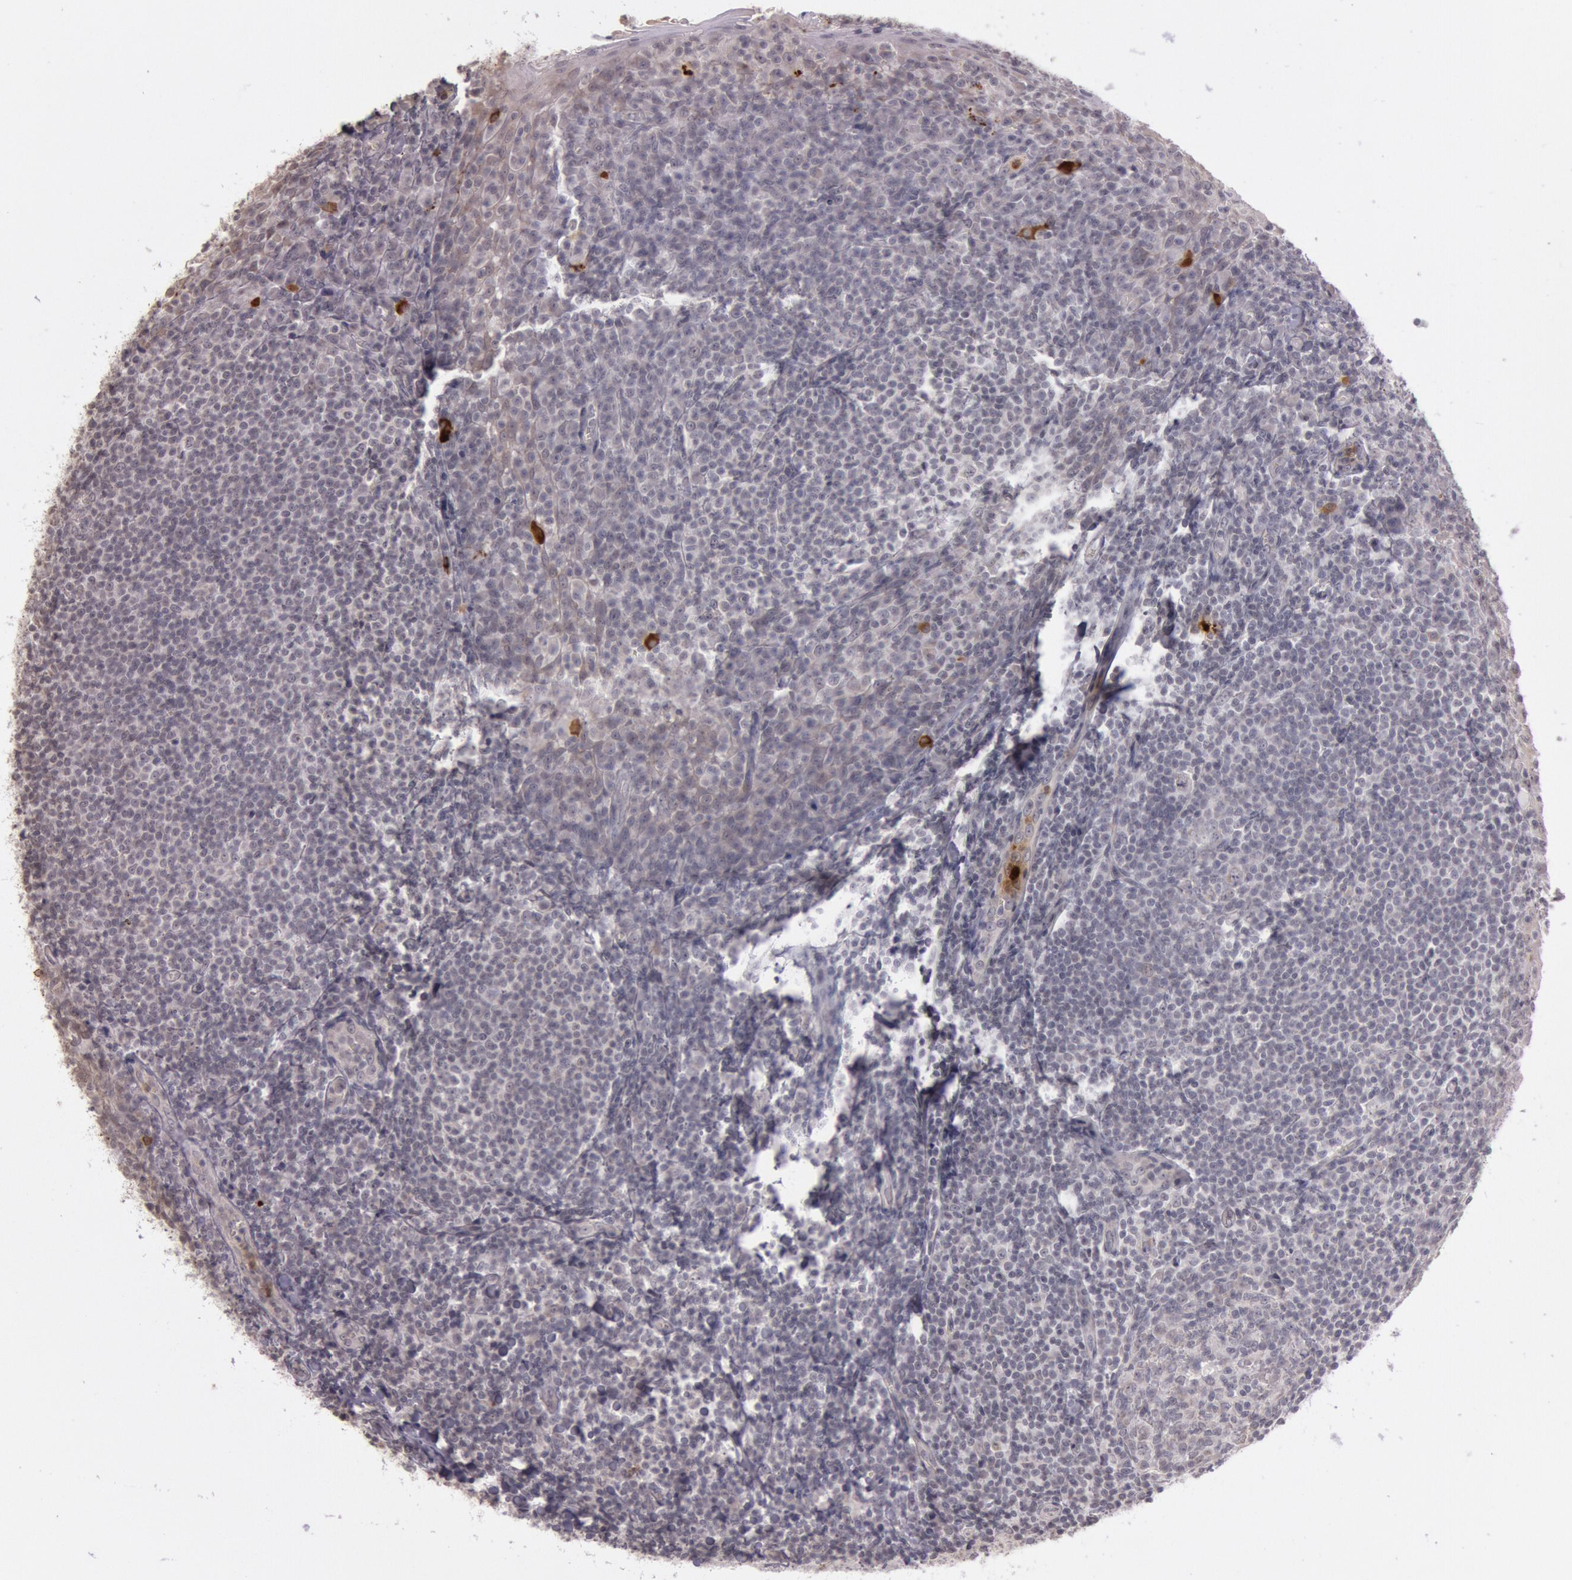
{"staining": {"intensity": "negative", "quantity": "none", "location": "none"}, "tissue": "tonsil", "cell_type": "Germinal center cells", "image_type": "normal", "snomed": [{"axis": "morphology", "description": "Normal tissue, NOS"}, {"axis": "topography", "description": "Tonsil"}], "caption": "Image shows no protein positivity in germinal center cells of unremarkable tonsil. The staining is performed using DAB (3,3'-diaminobenzidine) brown chromogen with nuclei counter-stained in using hematoxylin.", "gene": "KDM6A", "patient": {"sex": "male", "age": 31}}